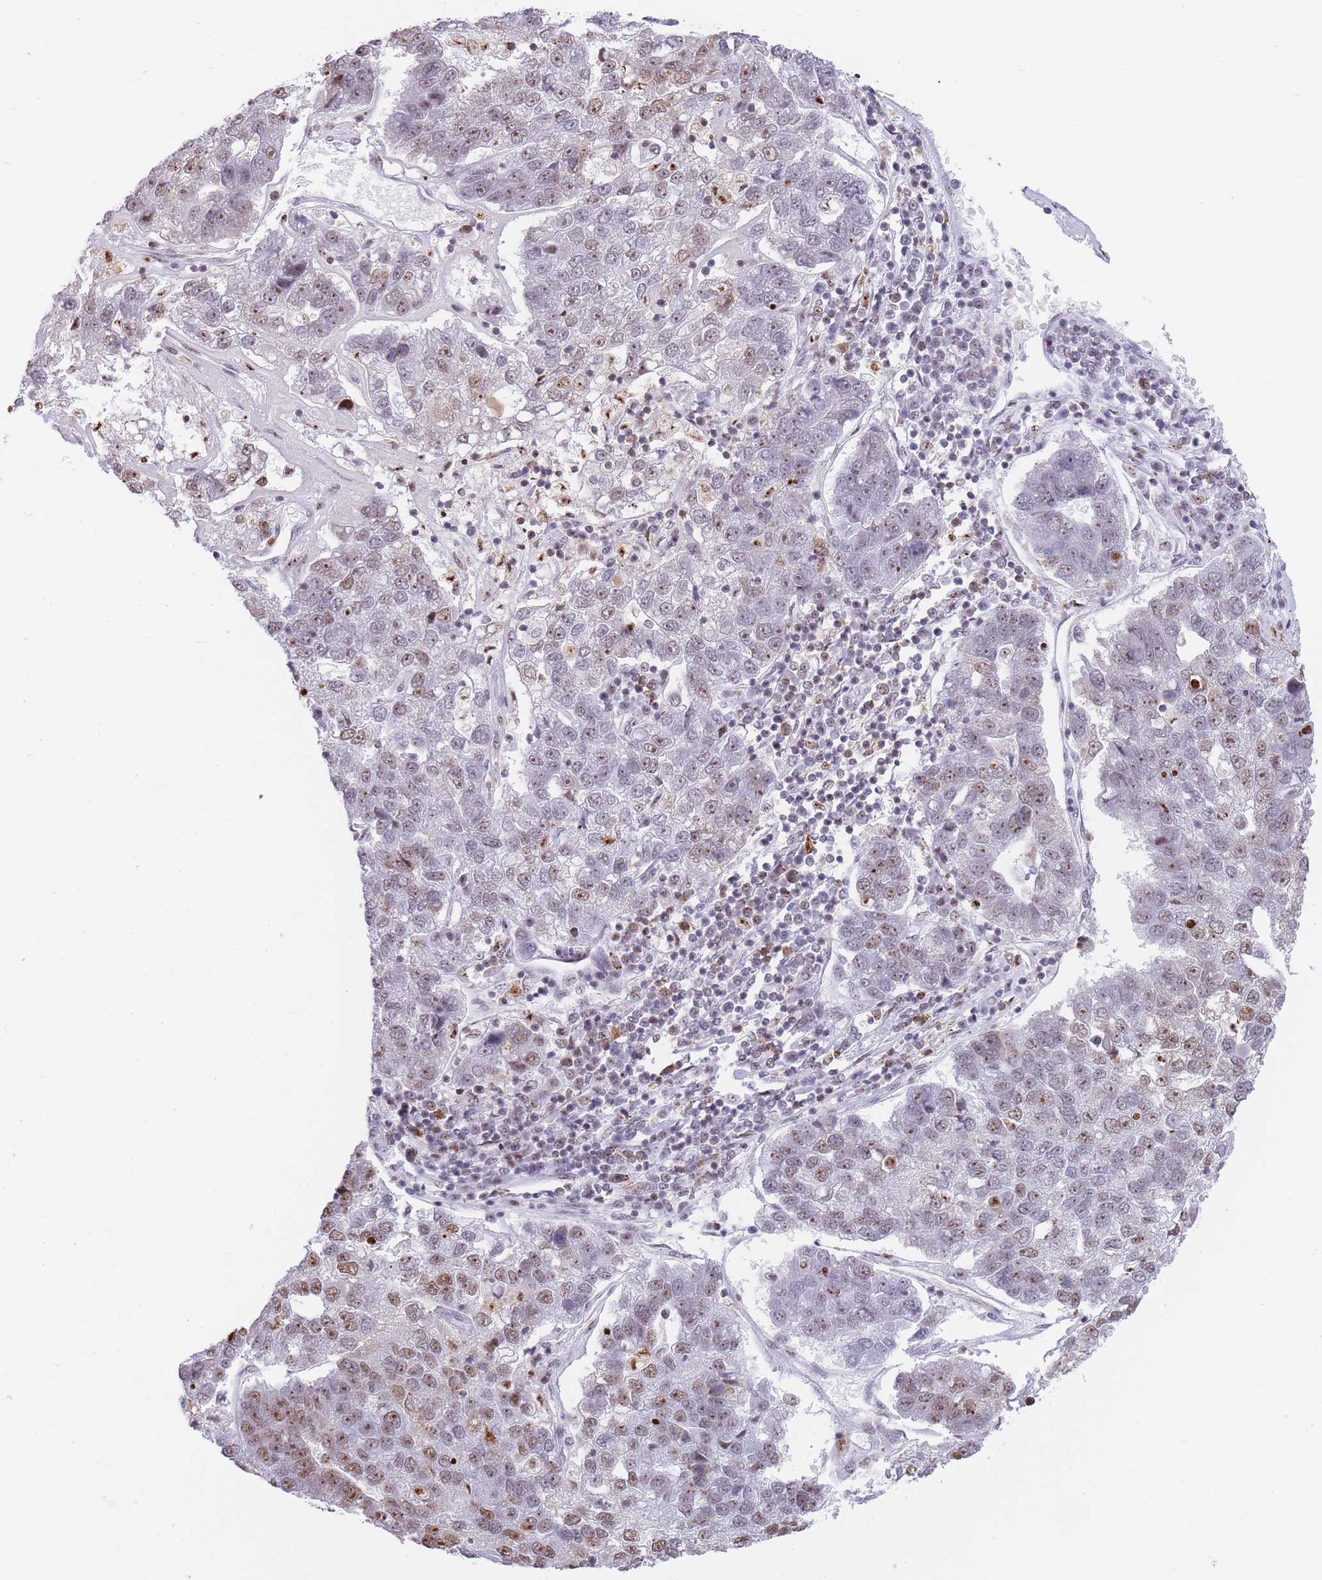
{"staining": {"intensity": "moderate", "quantity": "25%-75%", "location": "nuclear"}, "tissue": "pancreatic cancer", "cell_type": "Tumor cells", "image_type": "cancer", "snomed": [{"axis": "morphology", "description": "Adenocarcinoma, NOS"}, {"axis": "topography", "description": "Pancreas"}], "caption": "Pancreatic adenocarcinoma stained with a protein marker demonstrates moderate staining in tumor cells.", "gene": "EVC2", "patient": {"sex": "female", "age": 61}}